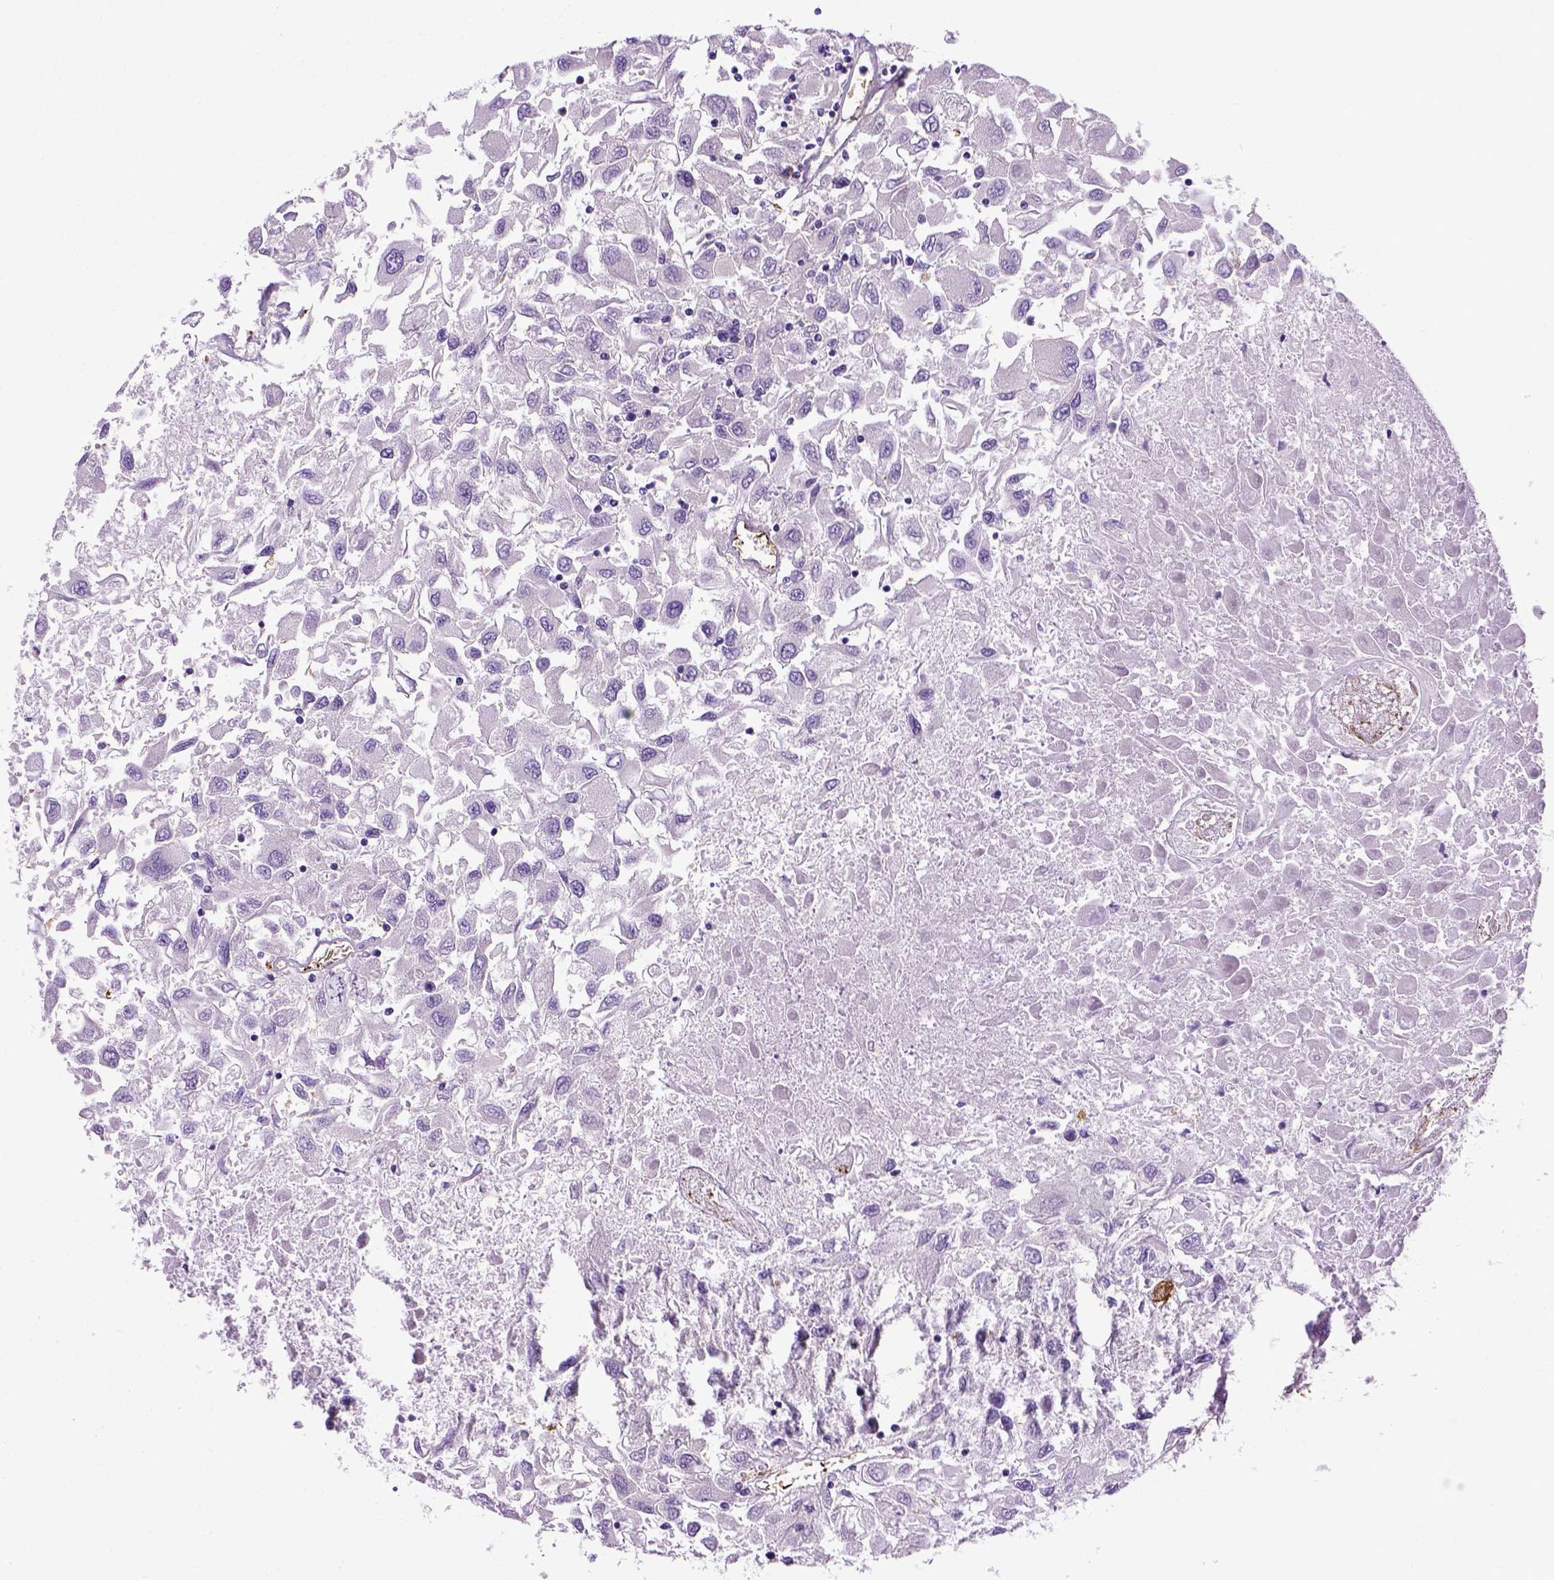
{"staining": {"intensity": "negative", "quantity": "none", "location": "none"}, "tissue": "renal cancer", "cell_type": "Tumor cells", "image_type": "cancer", "snomed": [{"axis": "morphology", "description": "Adenocarcinoma, NOS"}, {"axis": "topography", "description": "Kidney"}], "caption": "Immunohistochemistry (IHC) image of neoplastic tissue: human renal cancer (adenocarcinoma) stained with DAB demonstrates no significant protein expression in tumor cells.", "gene": "VWF", "patient": {"sex": "female", "age": 76}}